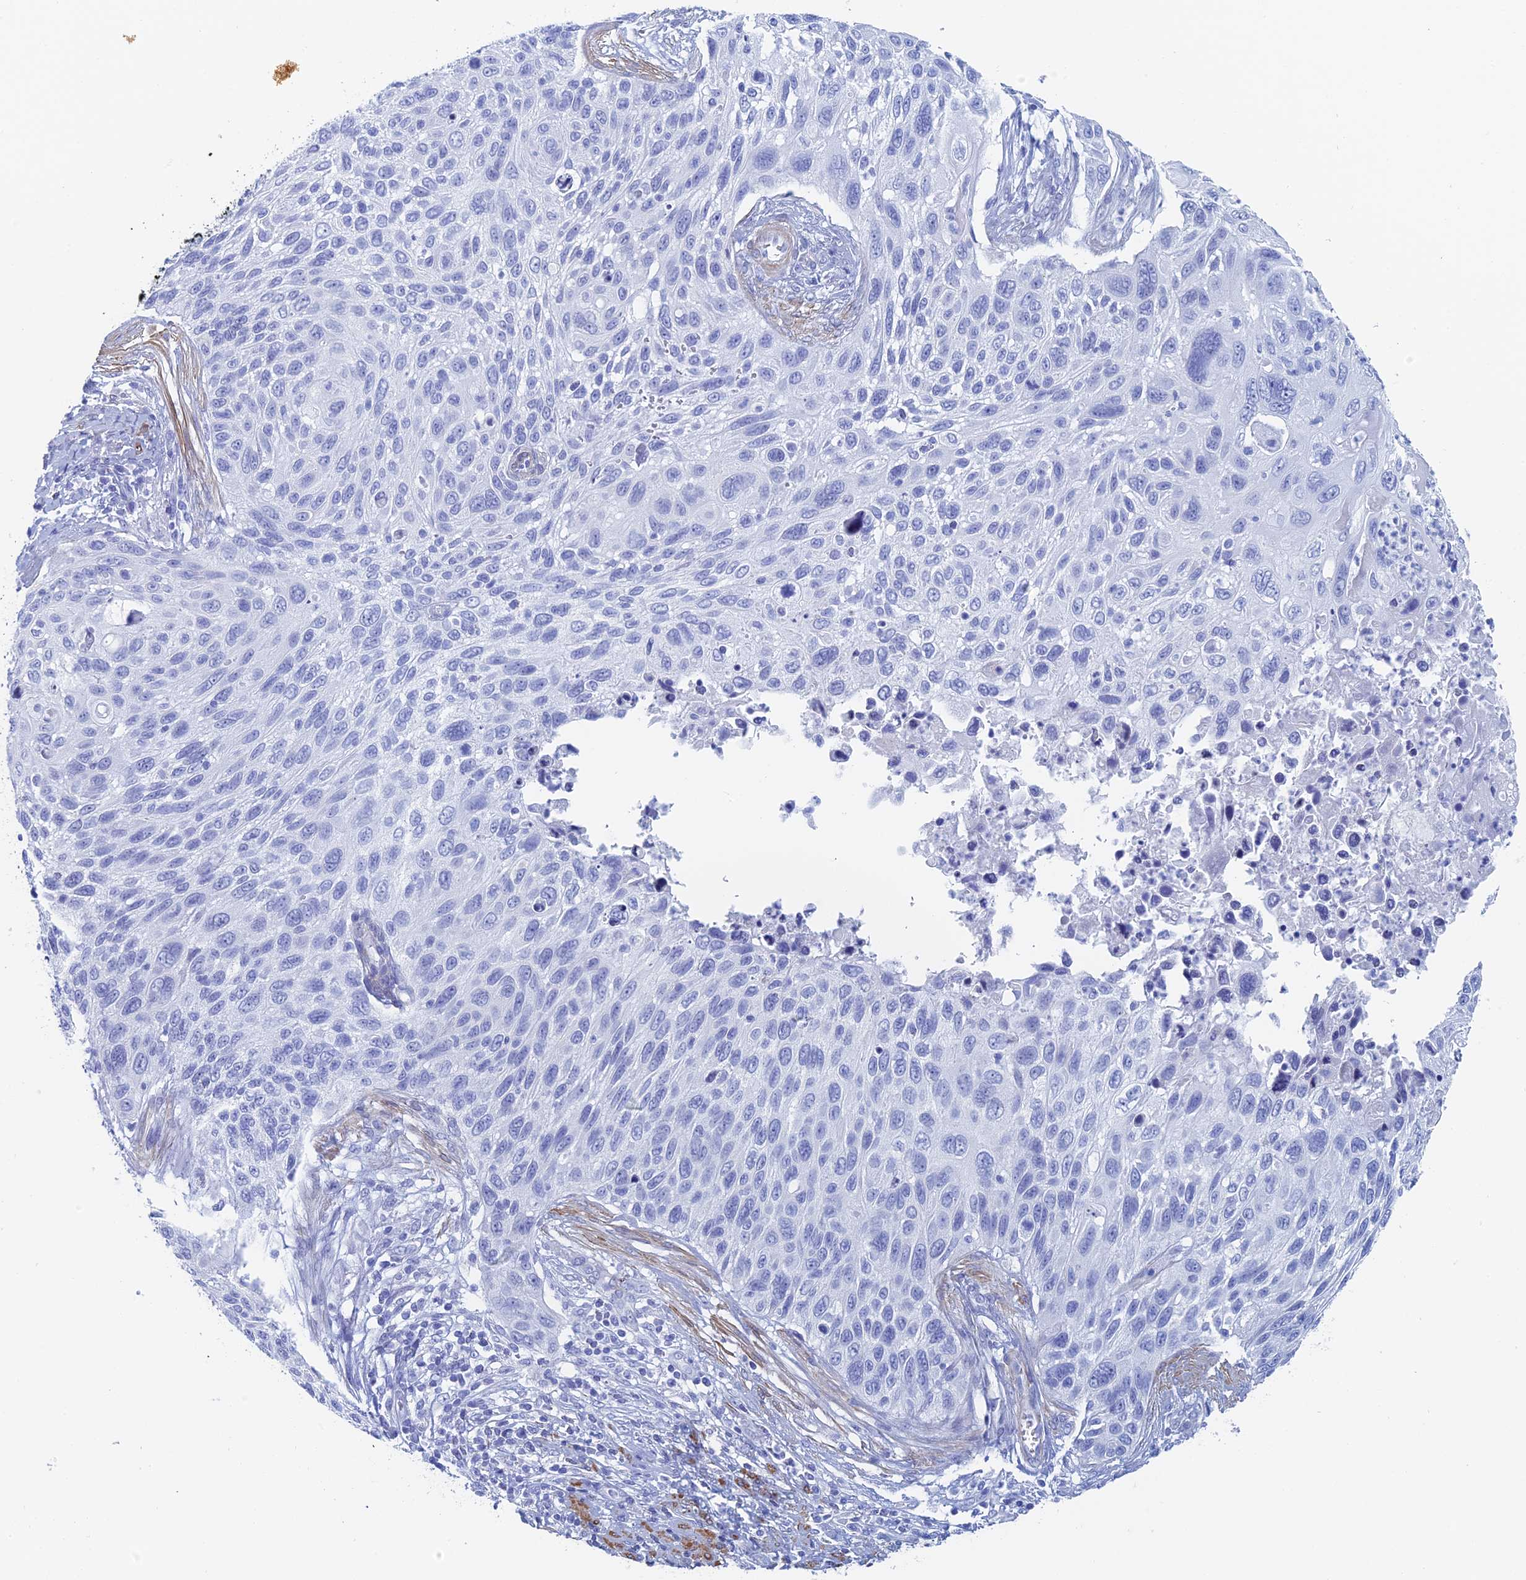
{"staining": {"intensity": "negative", "quantity": "none", "location": "none"}, "tissue": "cervical cancer", "cell_type": "Tumor cells", "image_type": "cancer", "snomed": [{"axis": "morphology", "description": "Squamous cell carcinoma, NOS"}, {"axis": "topography", "description": "Cervix"}], "caption": "Protein analysis of cervical cancer displays no significant staining in tumor cells.", "gene": "KCNK18", "patient": {"sex": "female", "age": 70}}